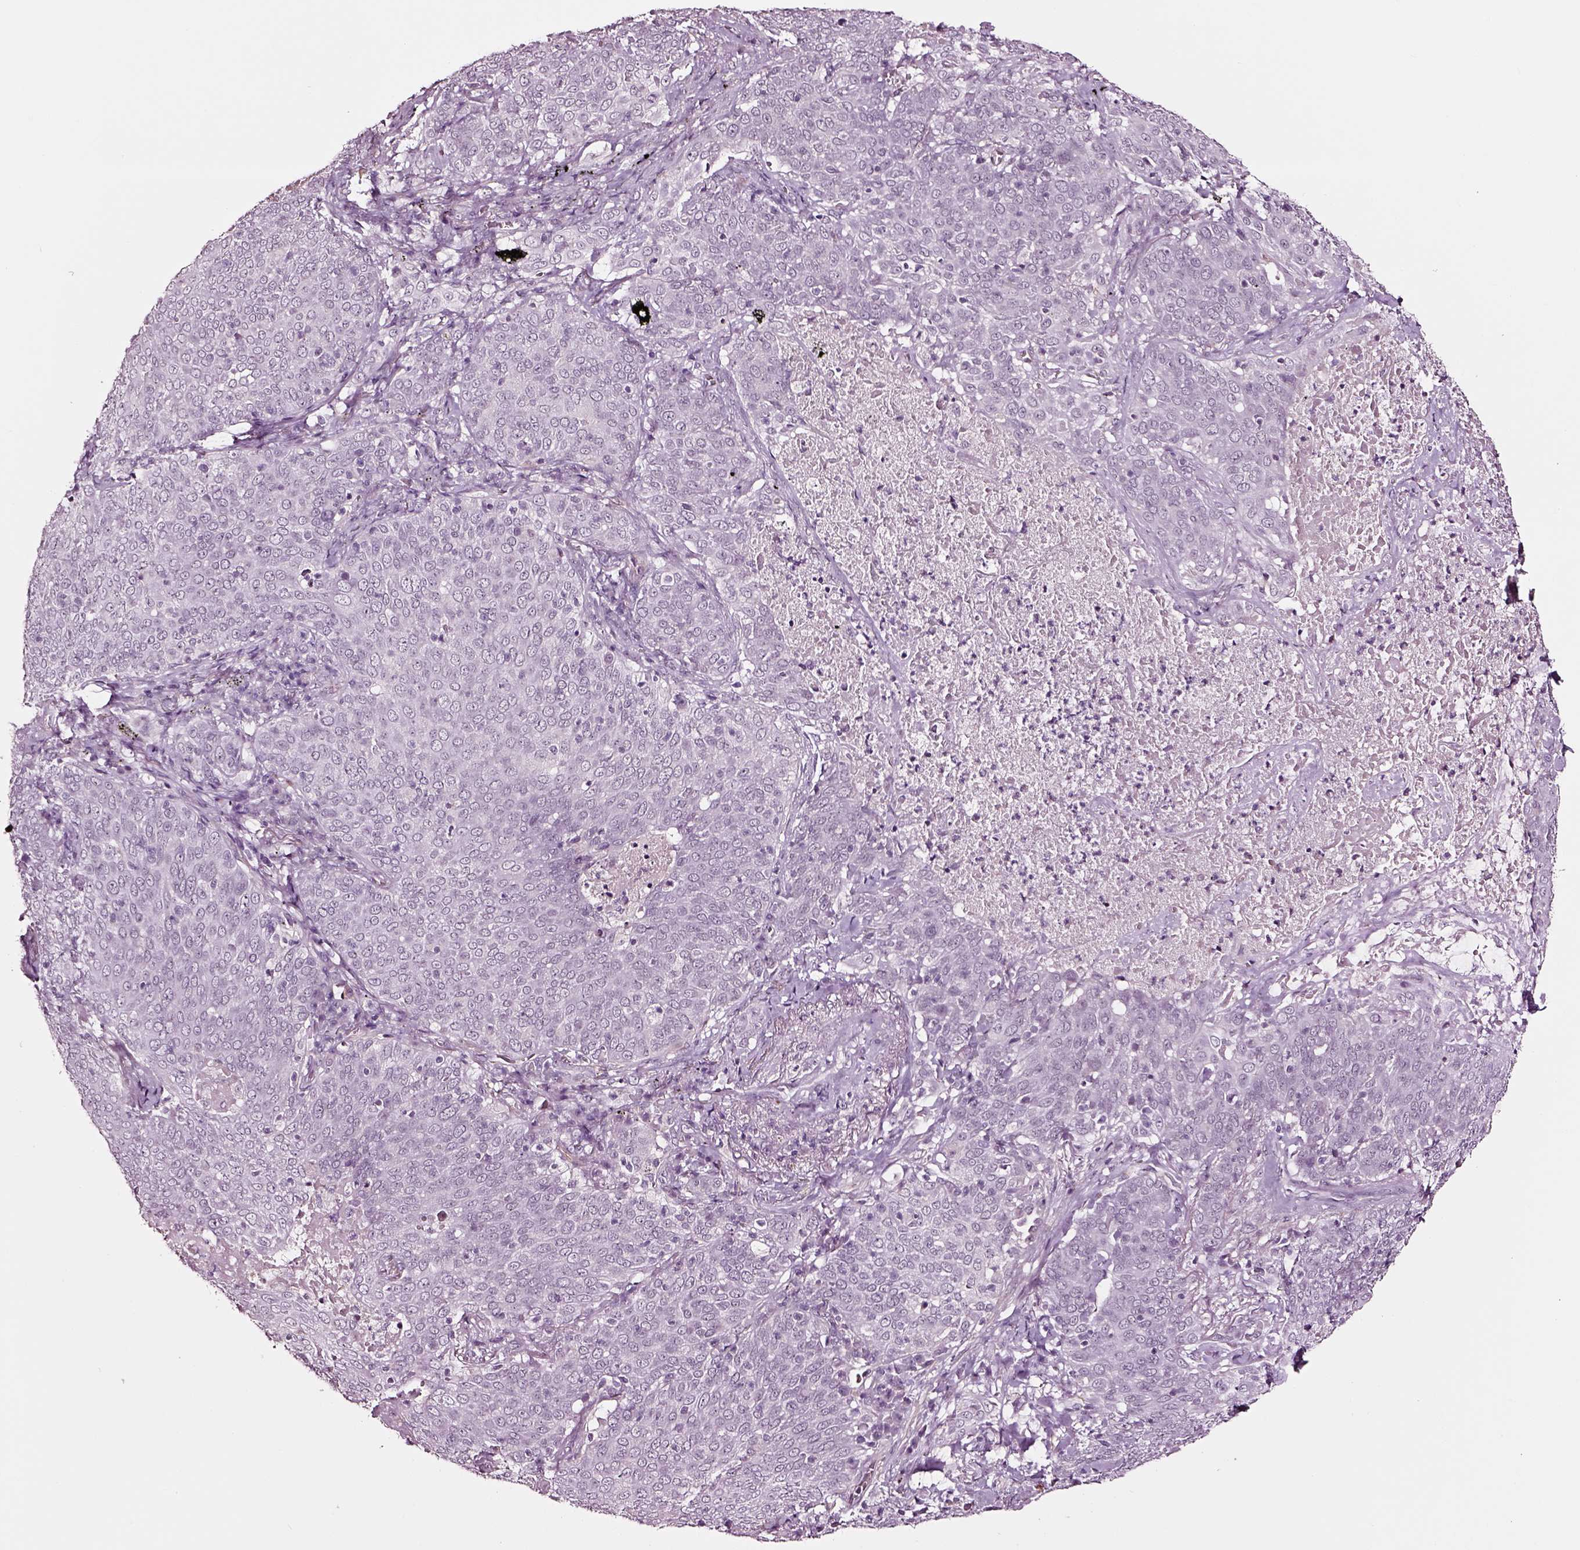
{"staining": {"intensity": "negative", "quantity": "none", "location": "none"}, "tissue": "lung cancer", "cell_type": "Tumor cells", "image_type": "cancer", "snomed": [{"axis": "morphology", "description": "Squamous cell carcinoma, NOS"}, {"axis": "topography", "description": "Lung"}], "caption": "Squamous cell carcinoma (lung) was stained to show a protein in brown. There is no significant positivity in tumor cells. (DAB (3,3'-diaminobenzidine) immunohistochemistry with hematoxylin counter stain).", "gene": "SOX10", "patient": {"sex": "male", "age": 82}}